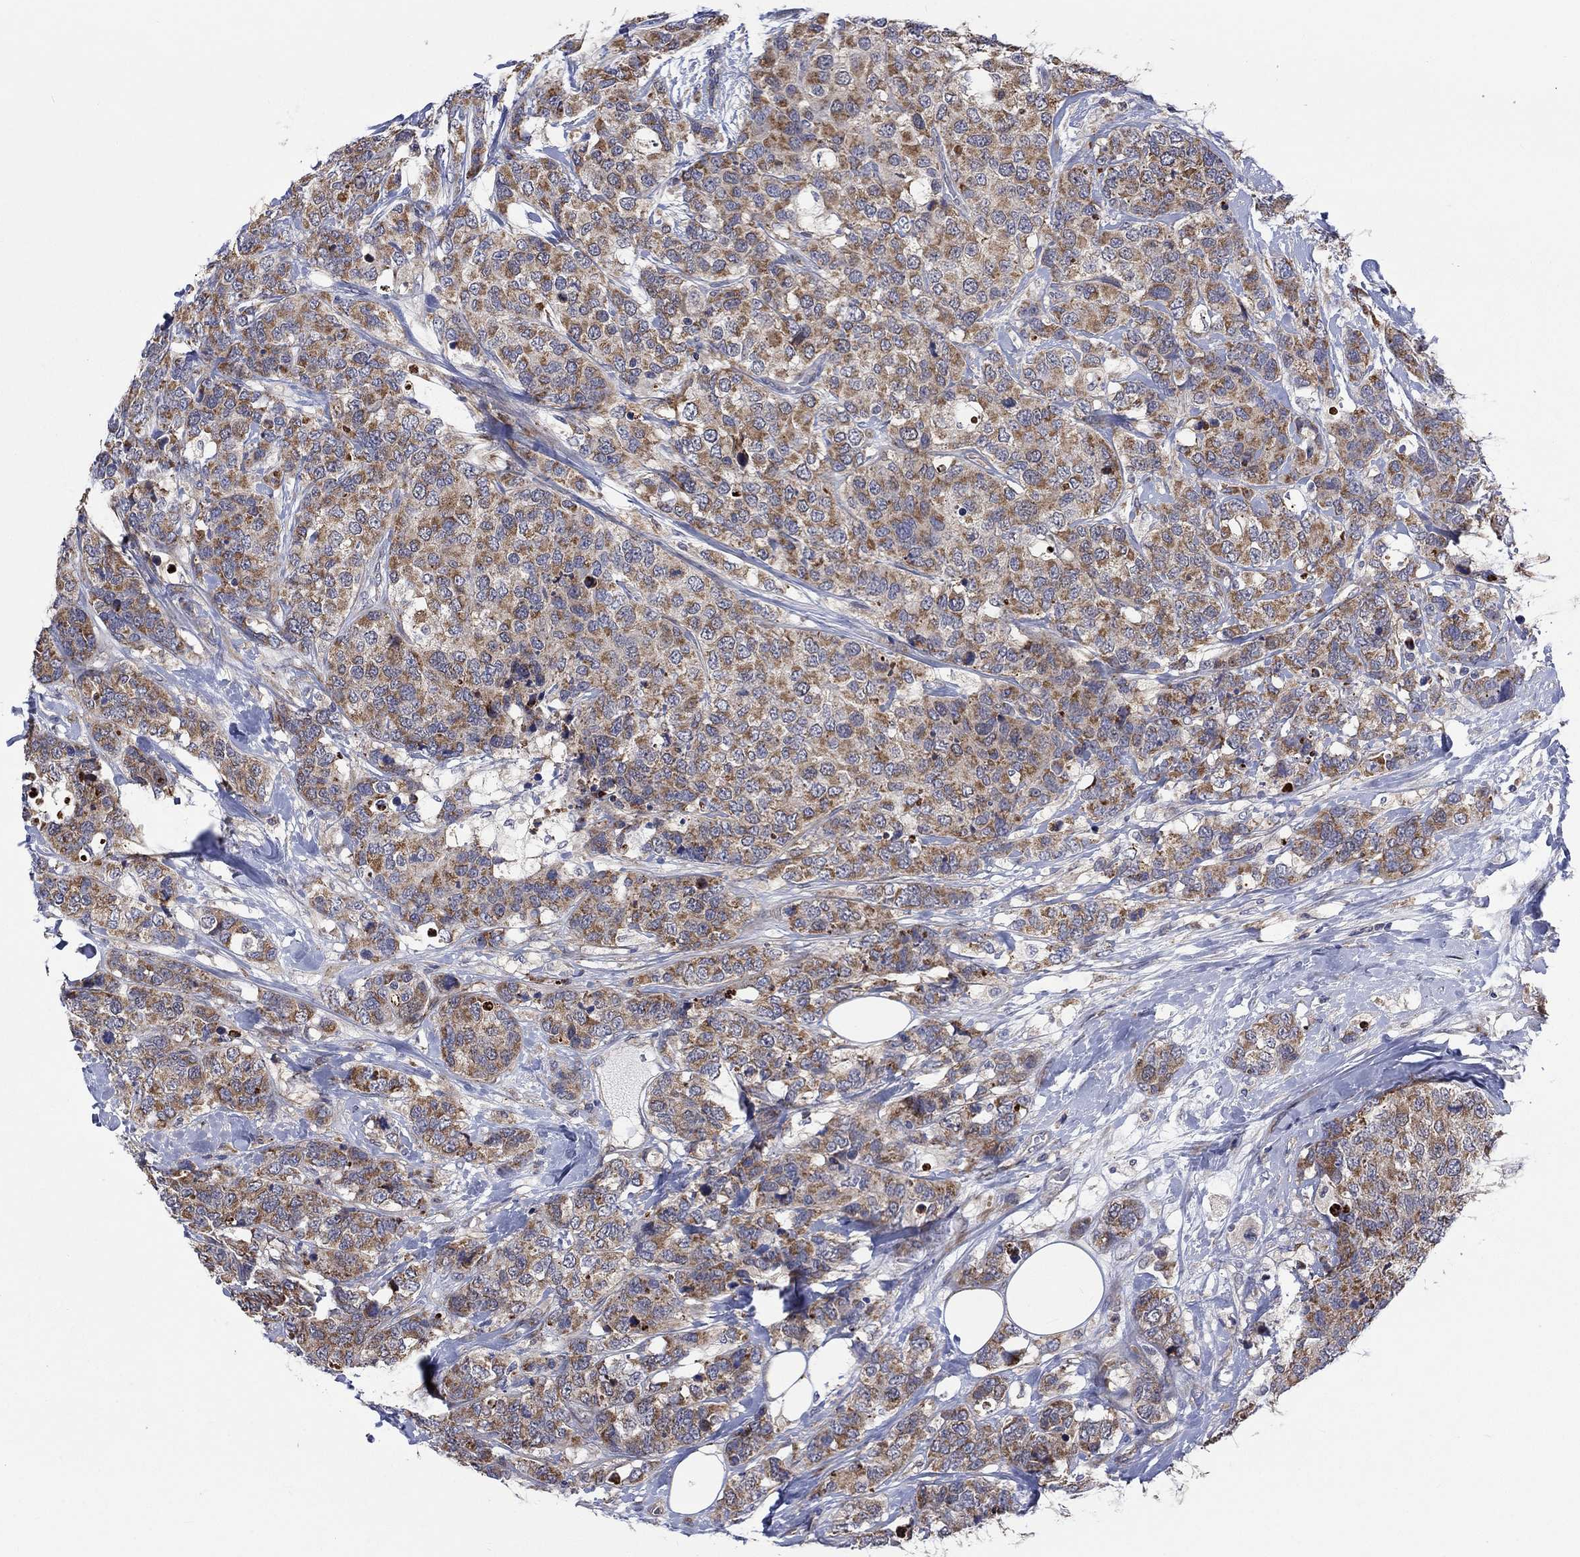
{"staining": {"intensity": "moderate", "quantity": ">75%", "location": "cytoplasmic/membranous"}, "tissue": "breast cancer", "cell_type": "Tumor cells", "image_type": "cancer", "snomed": [{"axis": "morphology", "description": "Lobular carcinoma"}, {"axis": "topography", "description": "Breast"}], "caption": "Lobular carcinoma (breast) was stained to show a protein in brown. There is medium levels of moderate cytoplasmic/membranous positivity in about >75% of tumor cells.", "gene": "SLC35F2", "patient": {"sex": "female", "age": 59}}